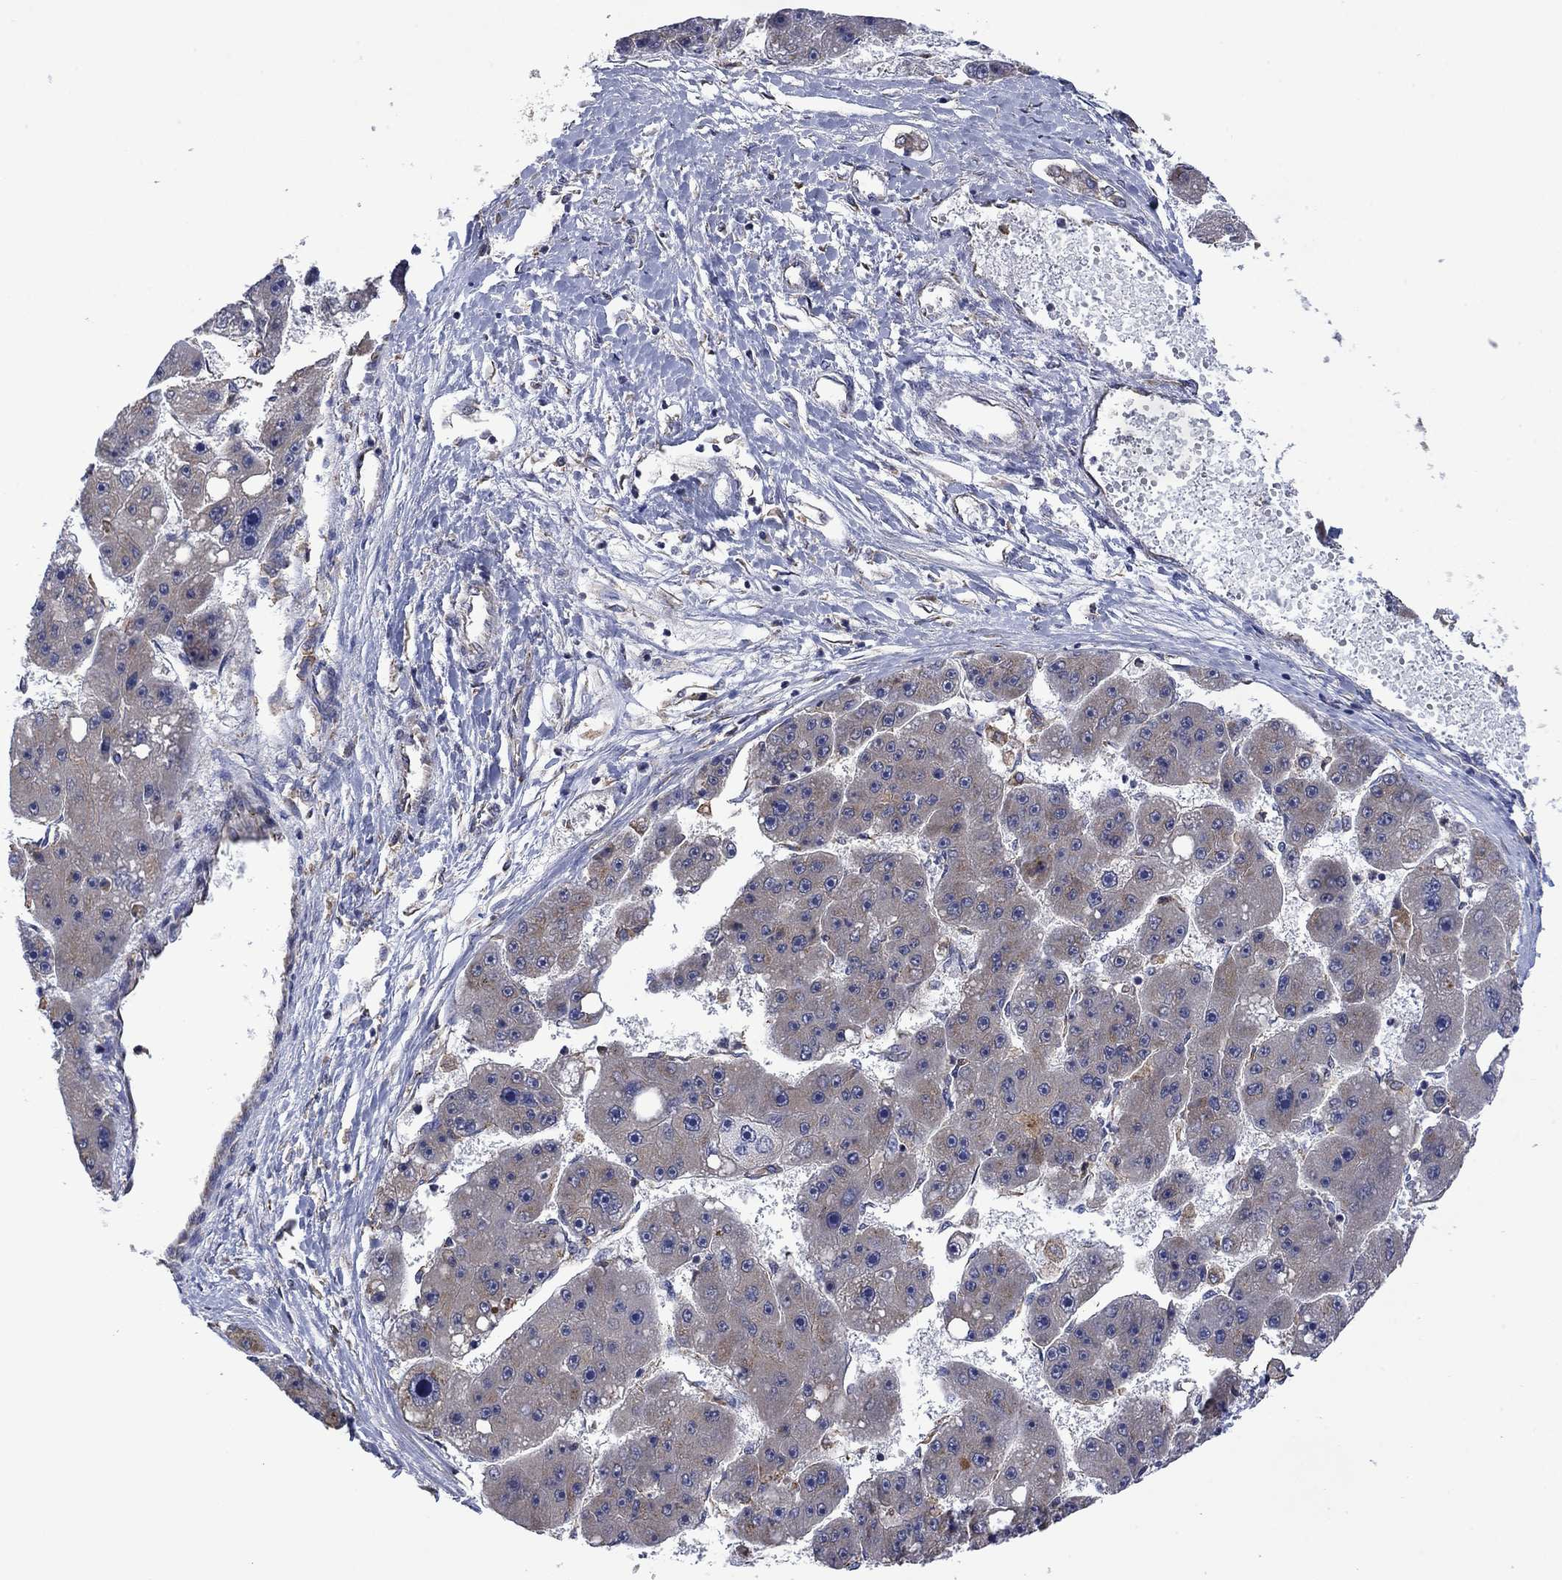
{"staining": {"intensity": "weak", "quantity": "<25%", "location": "cytoplasmic/membranous"}, "tissue": "liver cancer", "cell_type": "Tumor cells", "image_type": "cancer", "snomed": [{"axis": "morphology", "description": "Carcinoma, Hepatocellular, NOS"}, {"axis": "topography", "description": "Liver"}], "caption": "Immunohistochemistry image of liver cancer stained for a protein (brown), which exhibits no expression in tumor cells.", "gene": "FURIN", "patient": {"sex": "female", "age": 61}}